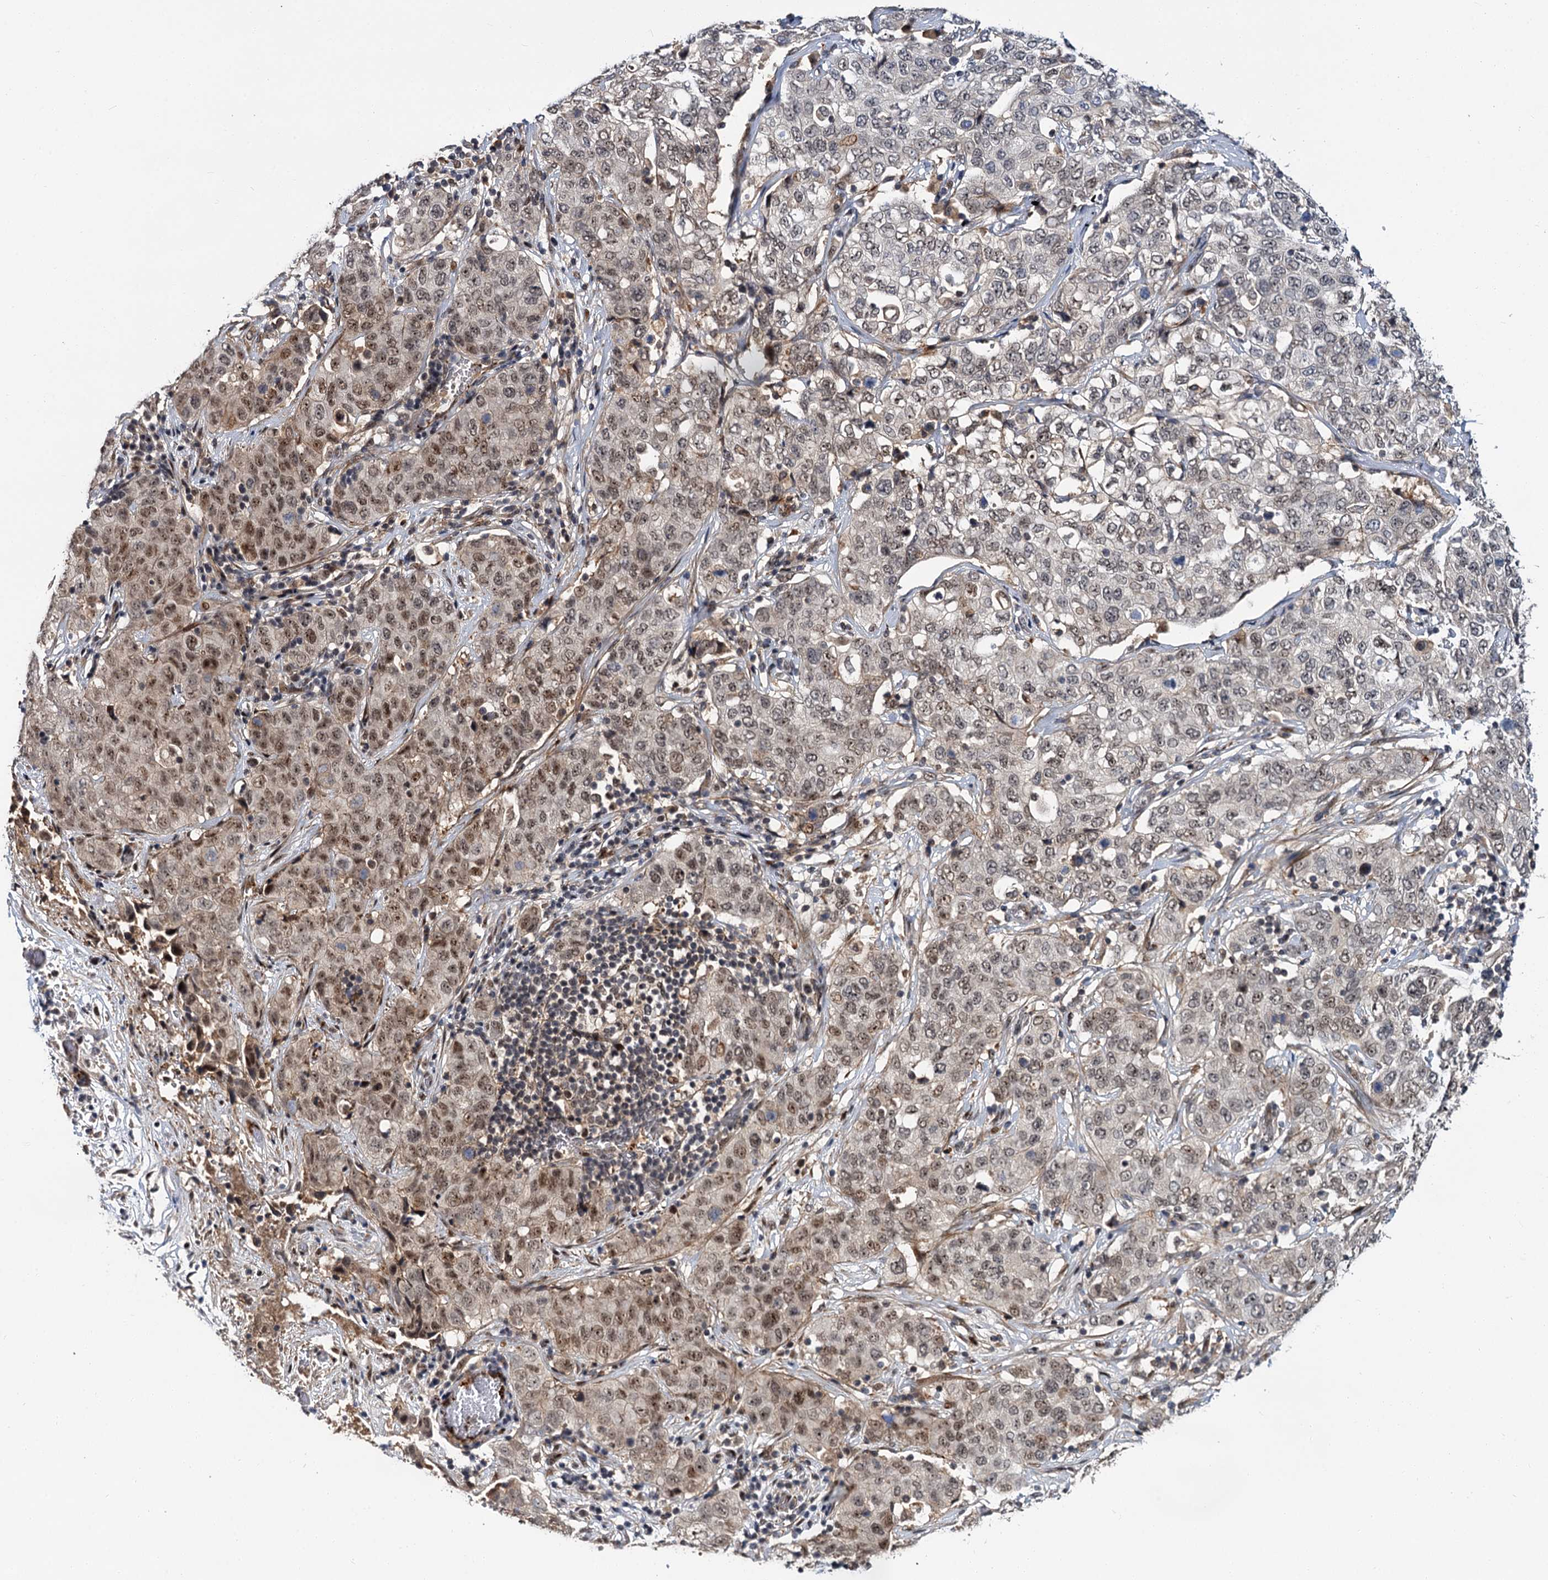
{"staining": {"intensity": "weak", "quantity": ">75%", "location": "nuclear"}, "tissue": "stomach cancer", "cell_type": "Tumor cells", "image_type": "cancer", "snomed": [{"axis": "morphology", "description": "Normal tissue, NOS"}, {"axis": "morphology", "description": "Adenocarcinoma, NOS"}, {"axis": "topography", "description": "Lymph node"}, {"axis": "topography", "description": "Stomach"}], "caption": "Adenocarcinoma (stomach) was stained to show a protein in brown. There is low levels of weak nuclear positivity in about >75% of tumor cells.", "gene": "MBD6", "patient": {"sex": "male", "age": 48}}